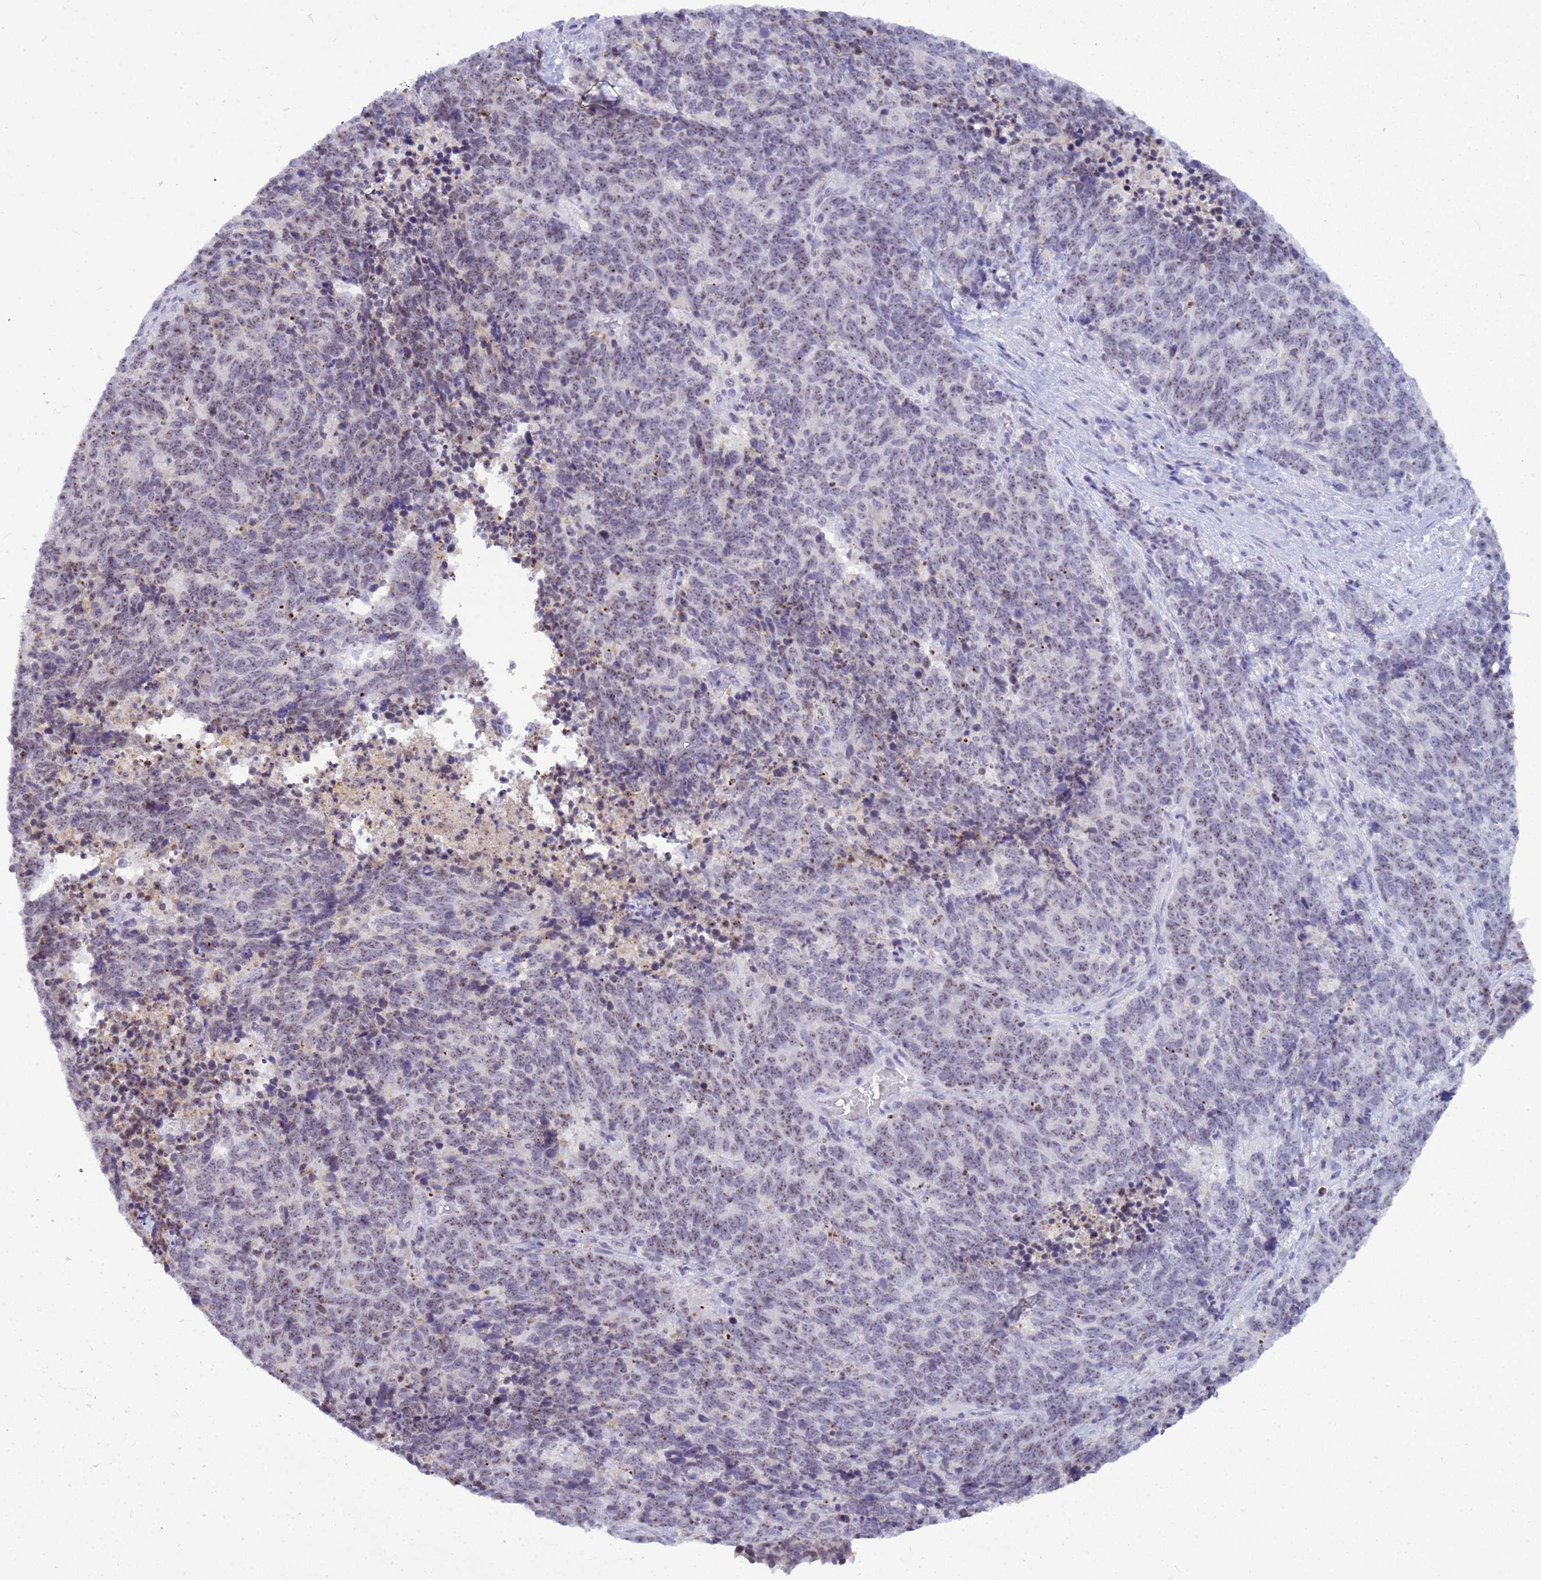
{"staining": {"intensity": "weak", "quantity": ">75%", "location": "nuclear"}, "tissue": "cervical cancer", "cell_type": "Tumor cells", "image_type": "cancer", "snomed": [{"axis": "morphology", "description": "Squamous cell carcinoma, NOS"}, {"axis": "topography", "description": "Cervix"}], "caption": "Cervical squamous cell carcinoma stained for a protein (brown) shows weak nuclear positive positivity in about >75% of tumor cells.", "gene": "DMRTC2", "patient": {"sex": "female", "age": 29}}